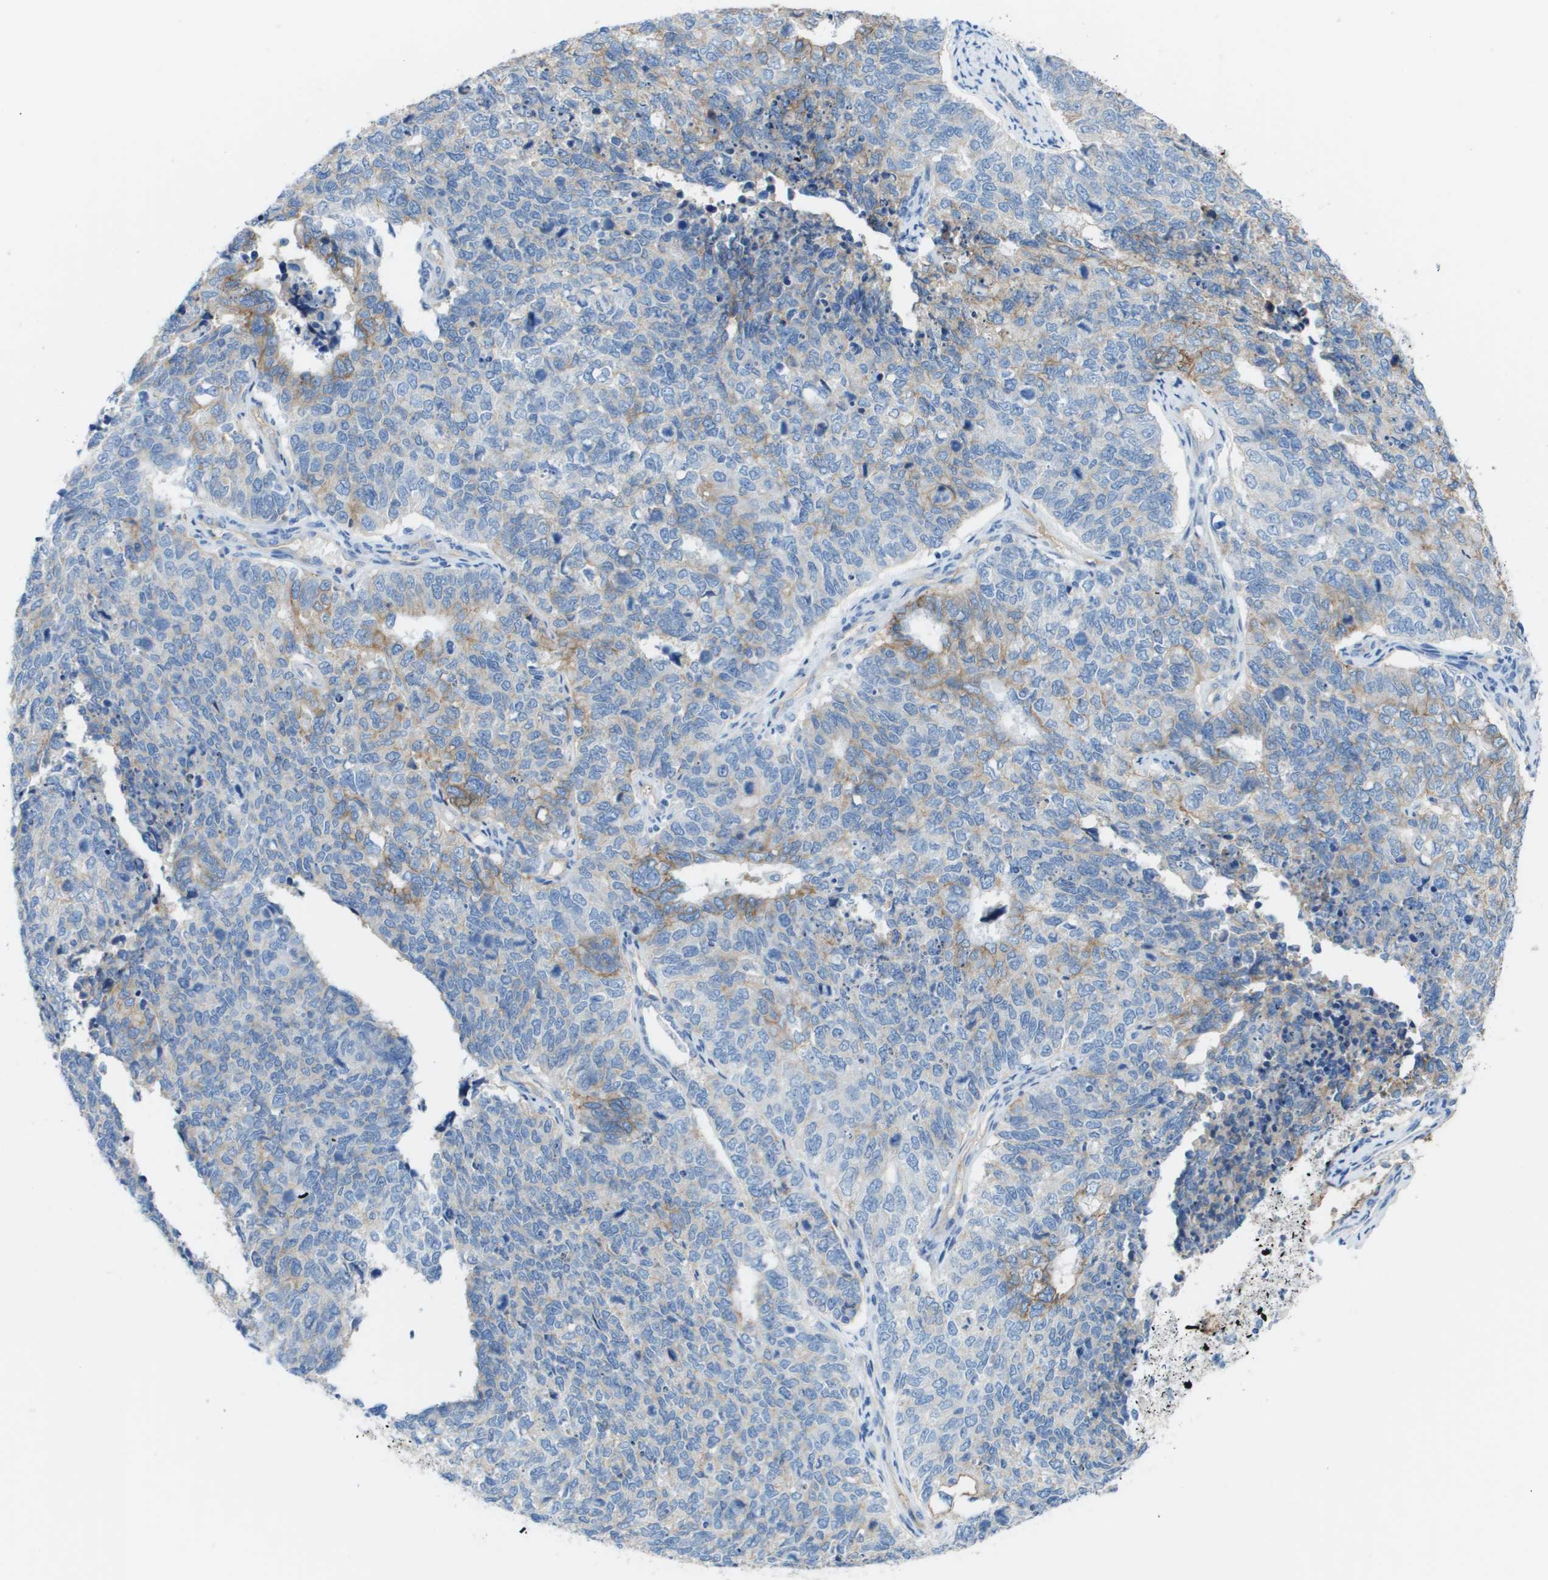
{"staining": {"intensity": "weak", "quantity": "<25%", "location": "cytoplasmic/membranous"}, "tissue": "cervical cancer", "cell_type": "Tumor cells", "image_type": "cancer", "snomed": [{"axis": "morphology", "description": "Squamous cell carcinoma, NOS"}, {"axis": "topography", "description": "Cervix"}], "caption": "An image of human cervical cancer (squamous cell carcinoma) is negative for staining in tumor cells.", "gene": "CD46", "patient": {"sex": "female", "age": 63}}